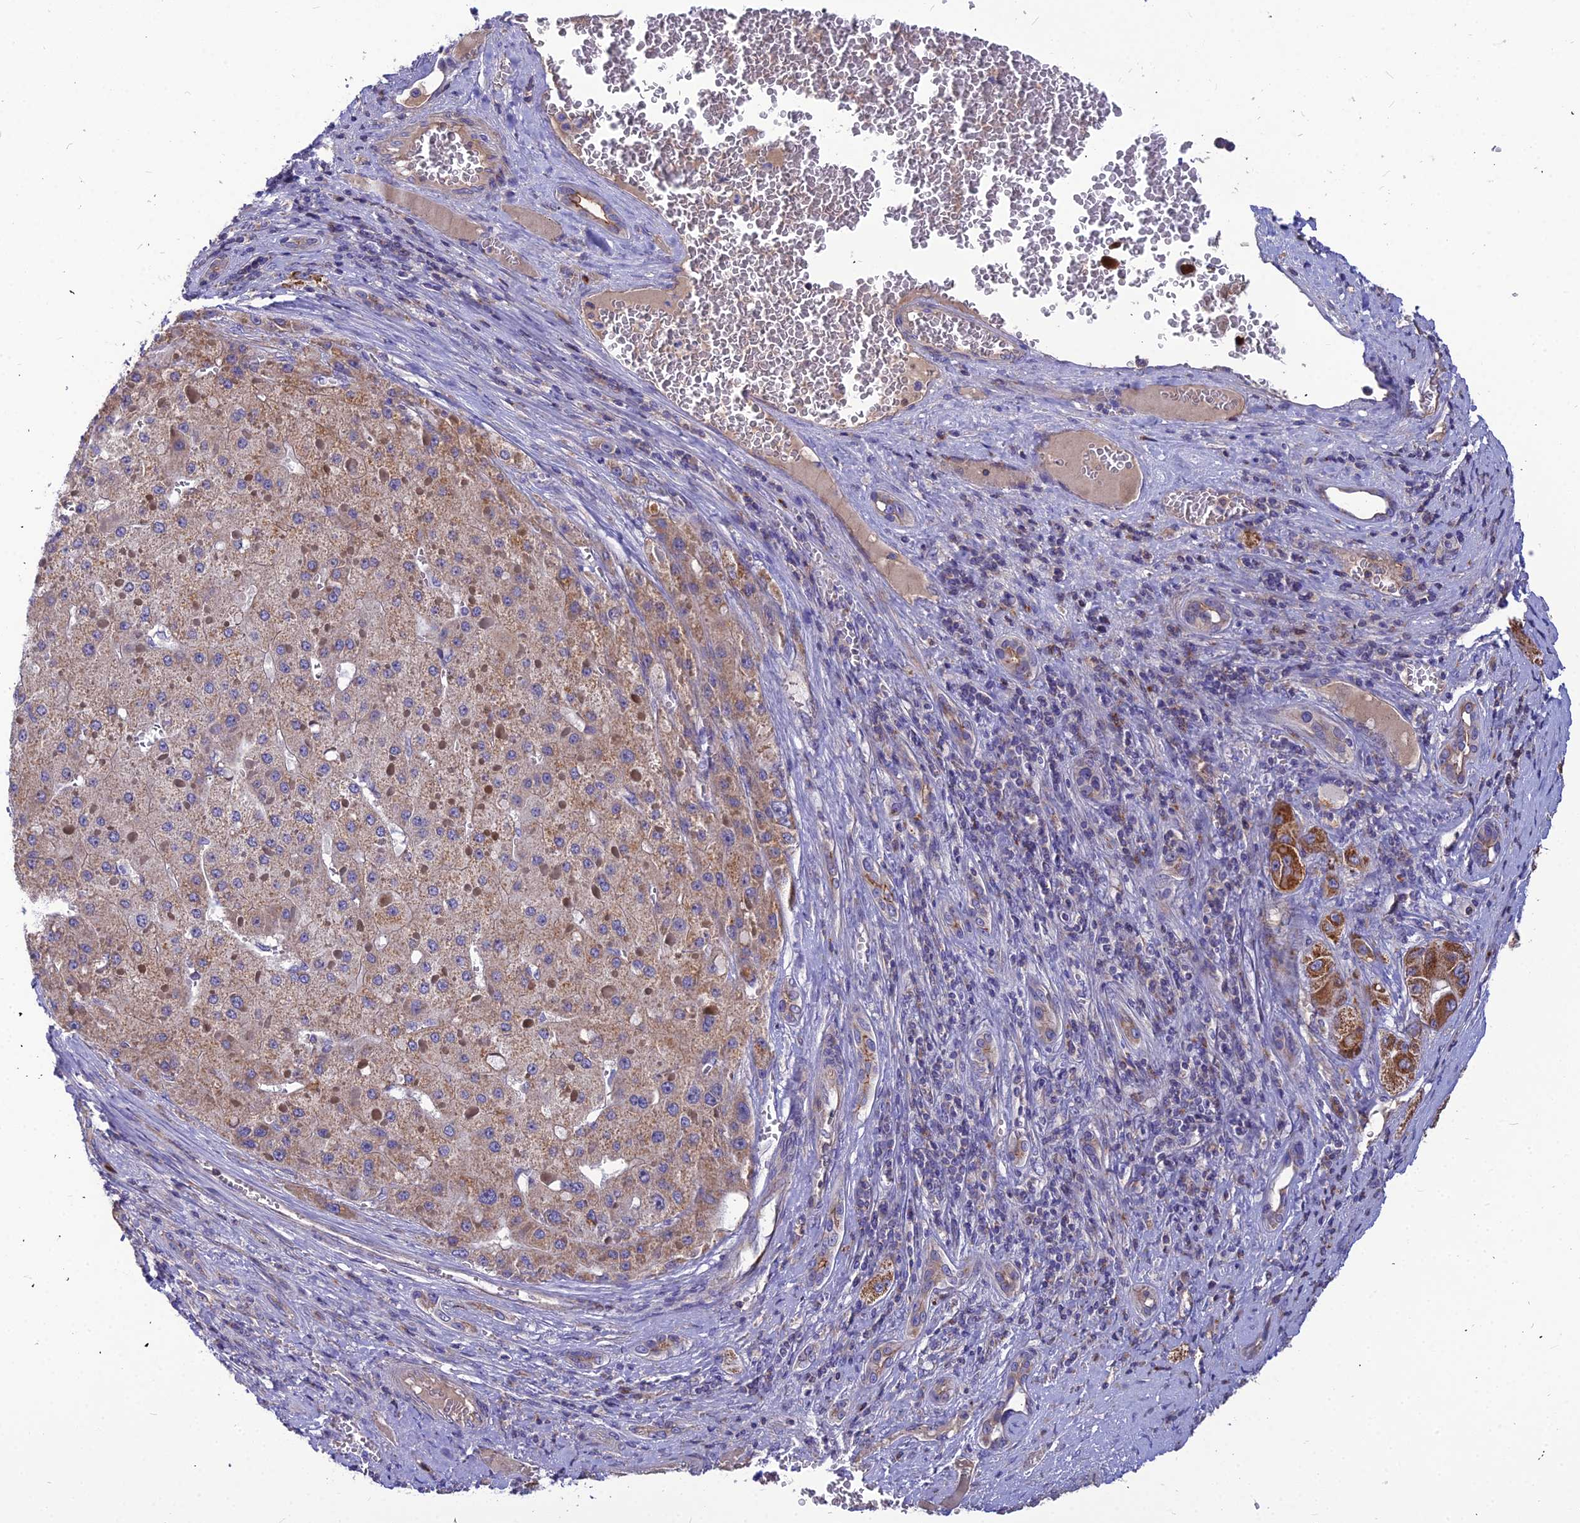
{"staining": {"intensity": "moderate", "quantity": "25%-75%", "location": "cytoplasmic/membranous"}, "tissue": "liver cancer", "cell_type": "Tumor cells", "image_type": "cancer", "snomed": [{"axis": "morphology", "description": "Carcinoma, Hepatocellular, NOS"}, {"axis": "topography", "description": "Liver"}], "caption": "Moderate cytoplasmic/membranous protein expression is identified in about 25%-75% of tumor cells in liver cancer (hepatocellular carcinoma). (DAB (3,3'-diaminobenzidine) = brown stain, brightfield microscopy at high magnification).", "gene": "ASPHD1", "patient": {"sex": "female", "age": 73}}